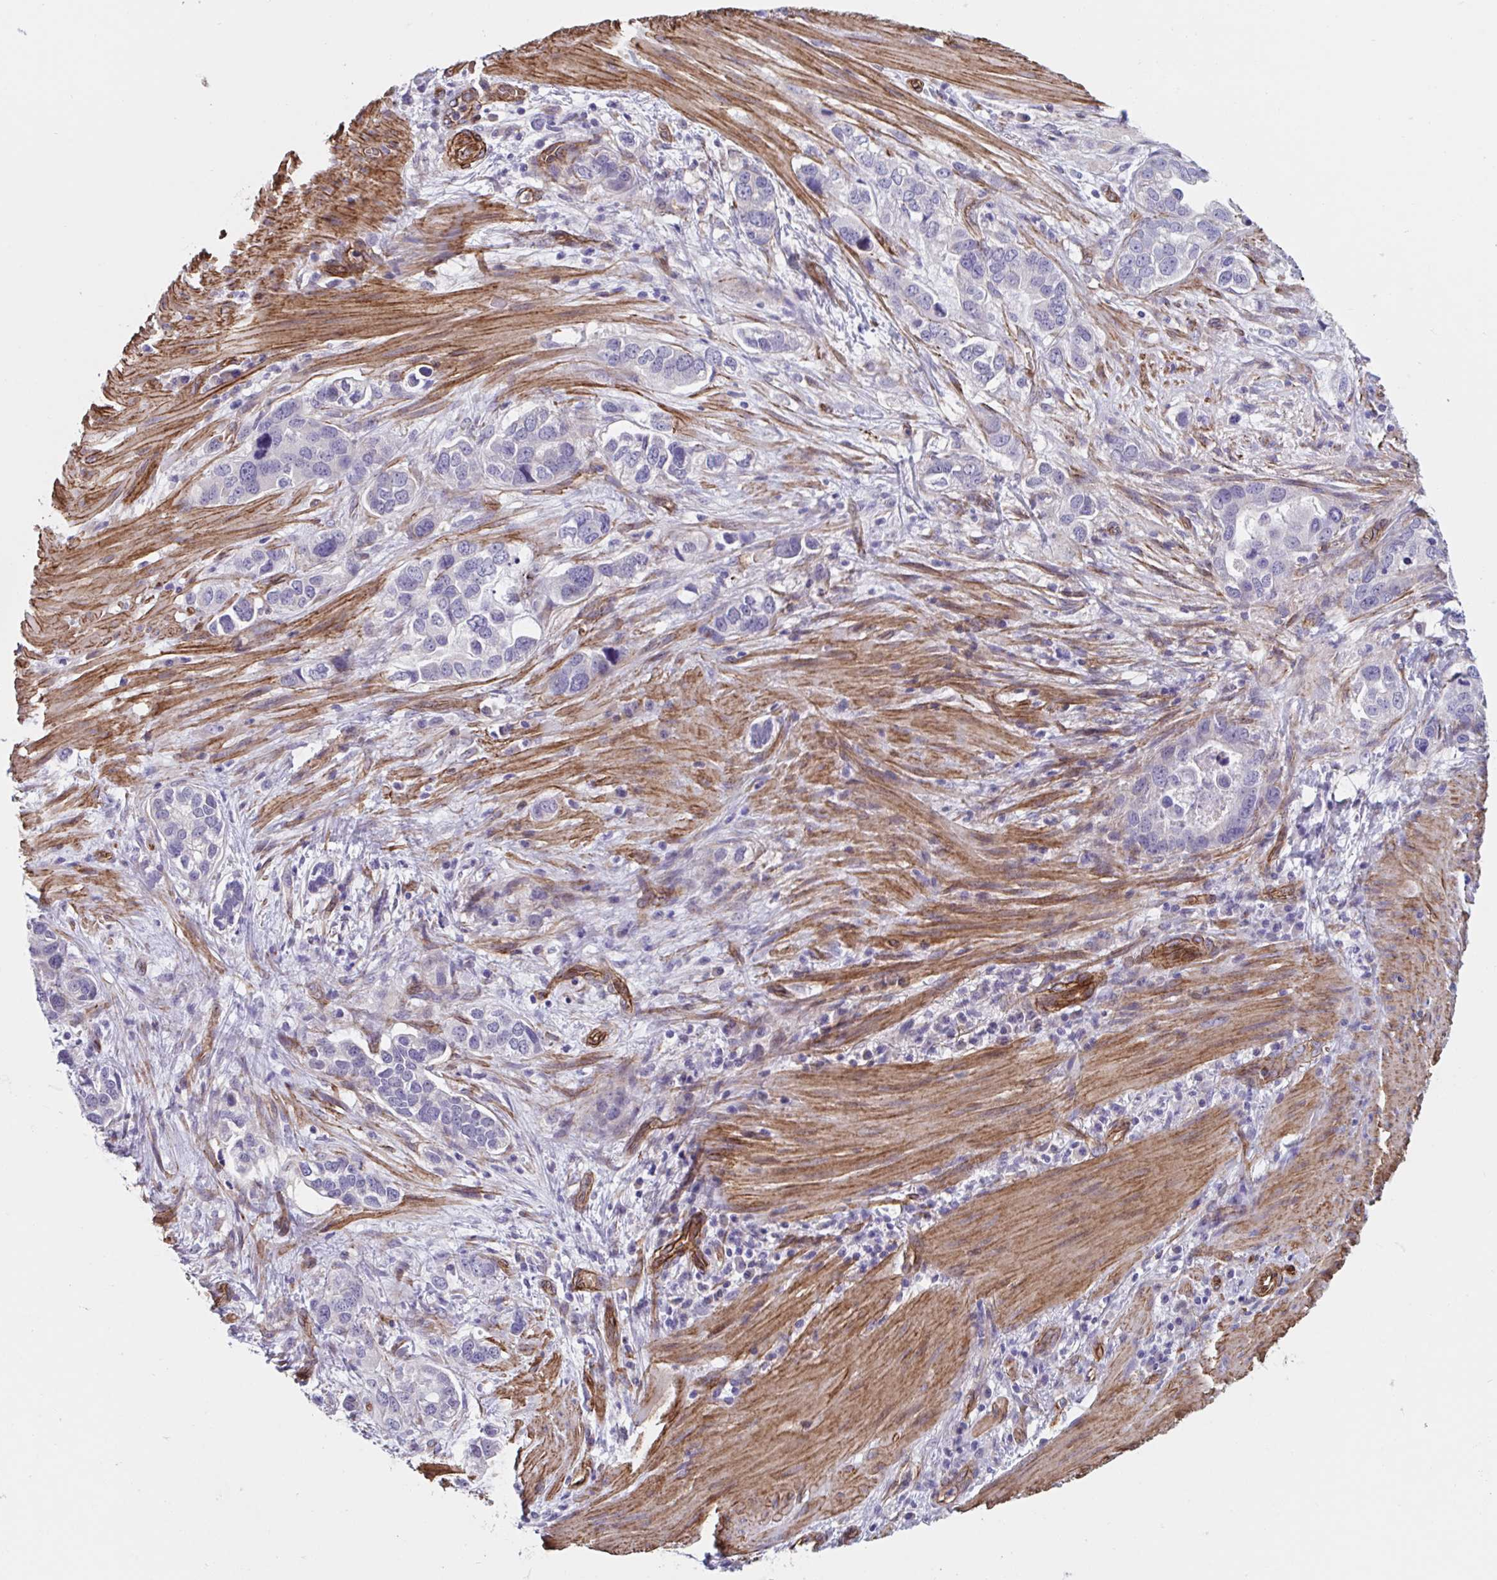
{"staining": {"intensity": "negative", "quantity": "none", "location": "none"}, "tissue": "stomach cancer", "cell_type": "Tumor cells", "image_type": "cancer", "snomed": [{"axis": "morphology", "description": "Adenocarcinoma, NOS"}, {"axis": "topography", "description": "Stomach, lower"}], "caption": "Stomach cancer (adenocarcinoma) was stained to show a protein in brown. There is no significant positivity in tumor cells.", "gene": "CITED4", "patient": {"sex": "female", "age": 93}}